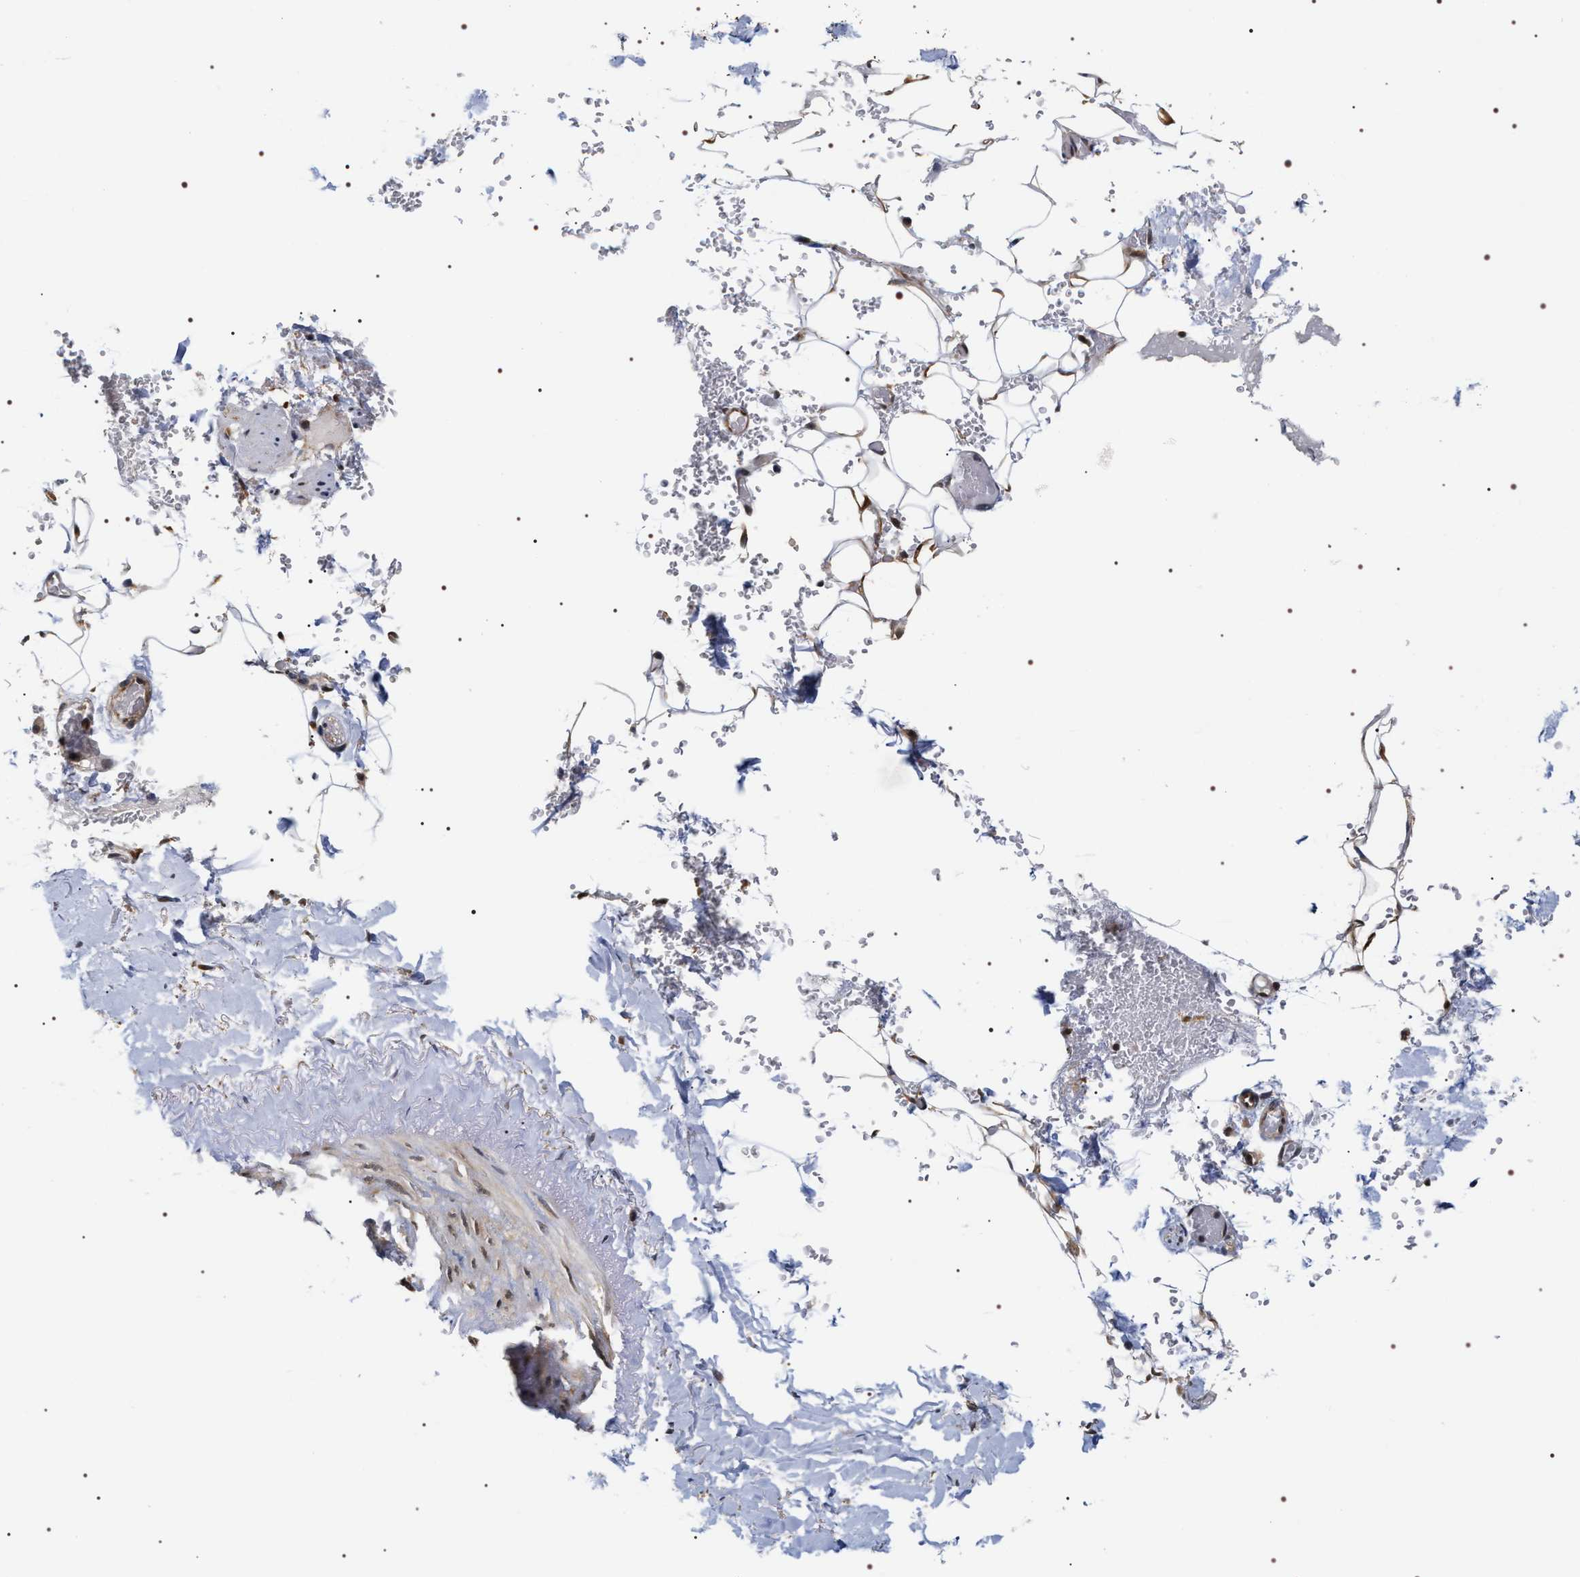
{"staining": {"intensity": "moderate", "quantity": "25%-75%", "location": "cytoplasmic/membranous"}, "tissue": "adipose tissue", "cell_type": "Adipocytes", "image_type": "normal", "snomed": [{"axis": "morphology", "description": "Normal tissue, NOS"}, {"axis": "topography", "description": "Peripheral nerve tissue"}], "caption": "A histopathology image showing moderate cytoplasmic/membranous expression in approximately 25%-75% of adipocytes in unremarkable adipose tissue, as visualized by brown immunohistochemical staining.", "gene": "BAG6", "patient": {"sex": "male", "age": 70}}